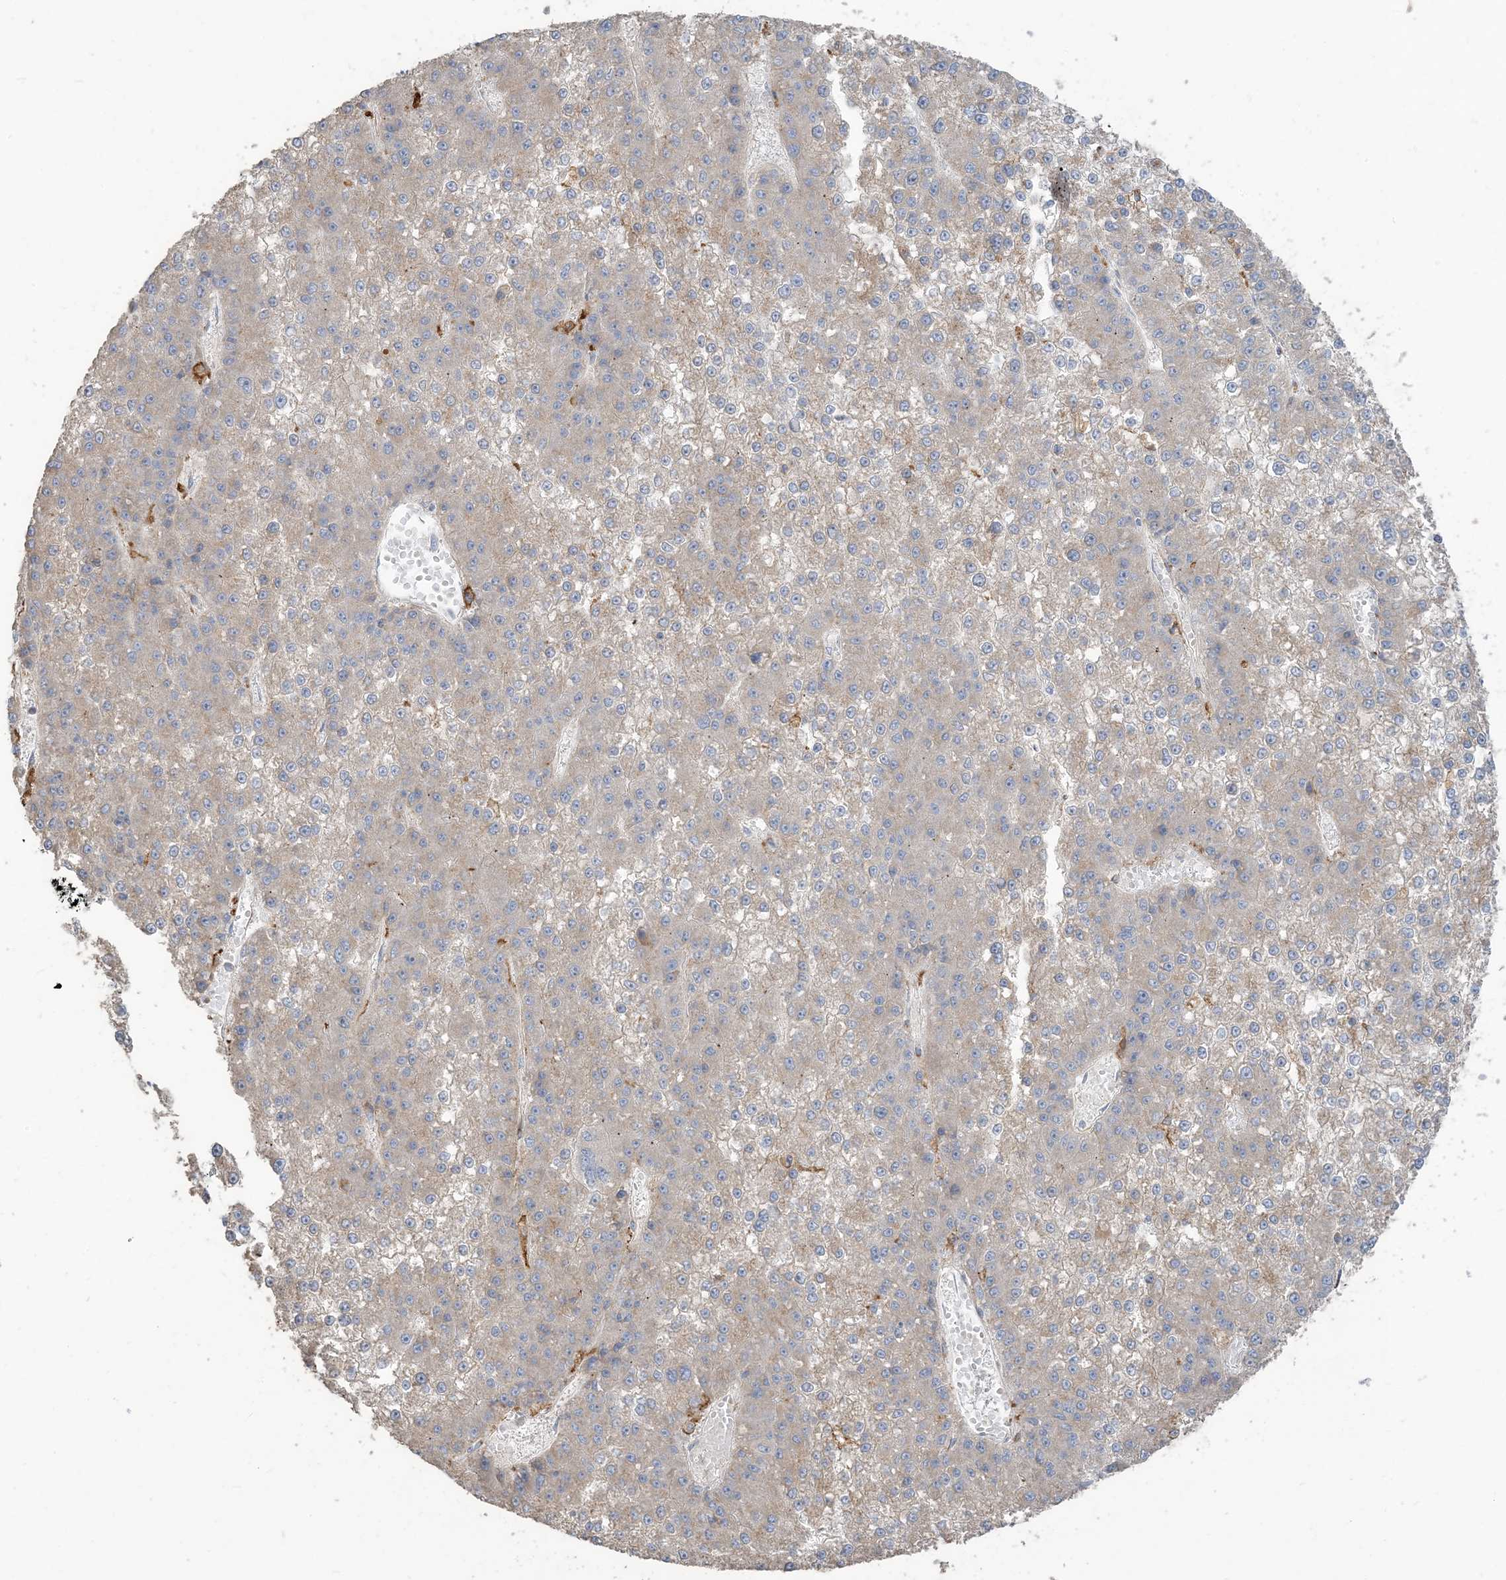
{"staining": {"intensity": "weak", "quantity": "<25%", "location": "cytoplasmic/membranous"}, "tissue": "liver cancer", "cell_type": "Tumor cells", "image_type": "cancer", "snomed": [{"axis": "morphology", "description": "Carcinoma, Hepatocellular, NOS"}, {"axis": "topography", "description": "Liver"}], "caption": "Micrograph shows no significant protein staining in tumor cells of liver hepatocellular carcinoma. Brightfield microscopy of immunohistochemistry (IHC) stained with DAB (brown) and hematoxylin (blue), captured at high magnification.", "gene": "PEAR1", "patient": {"sex": "female", "age": 73}}